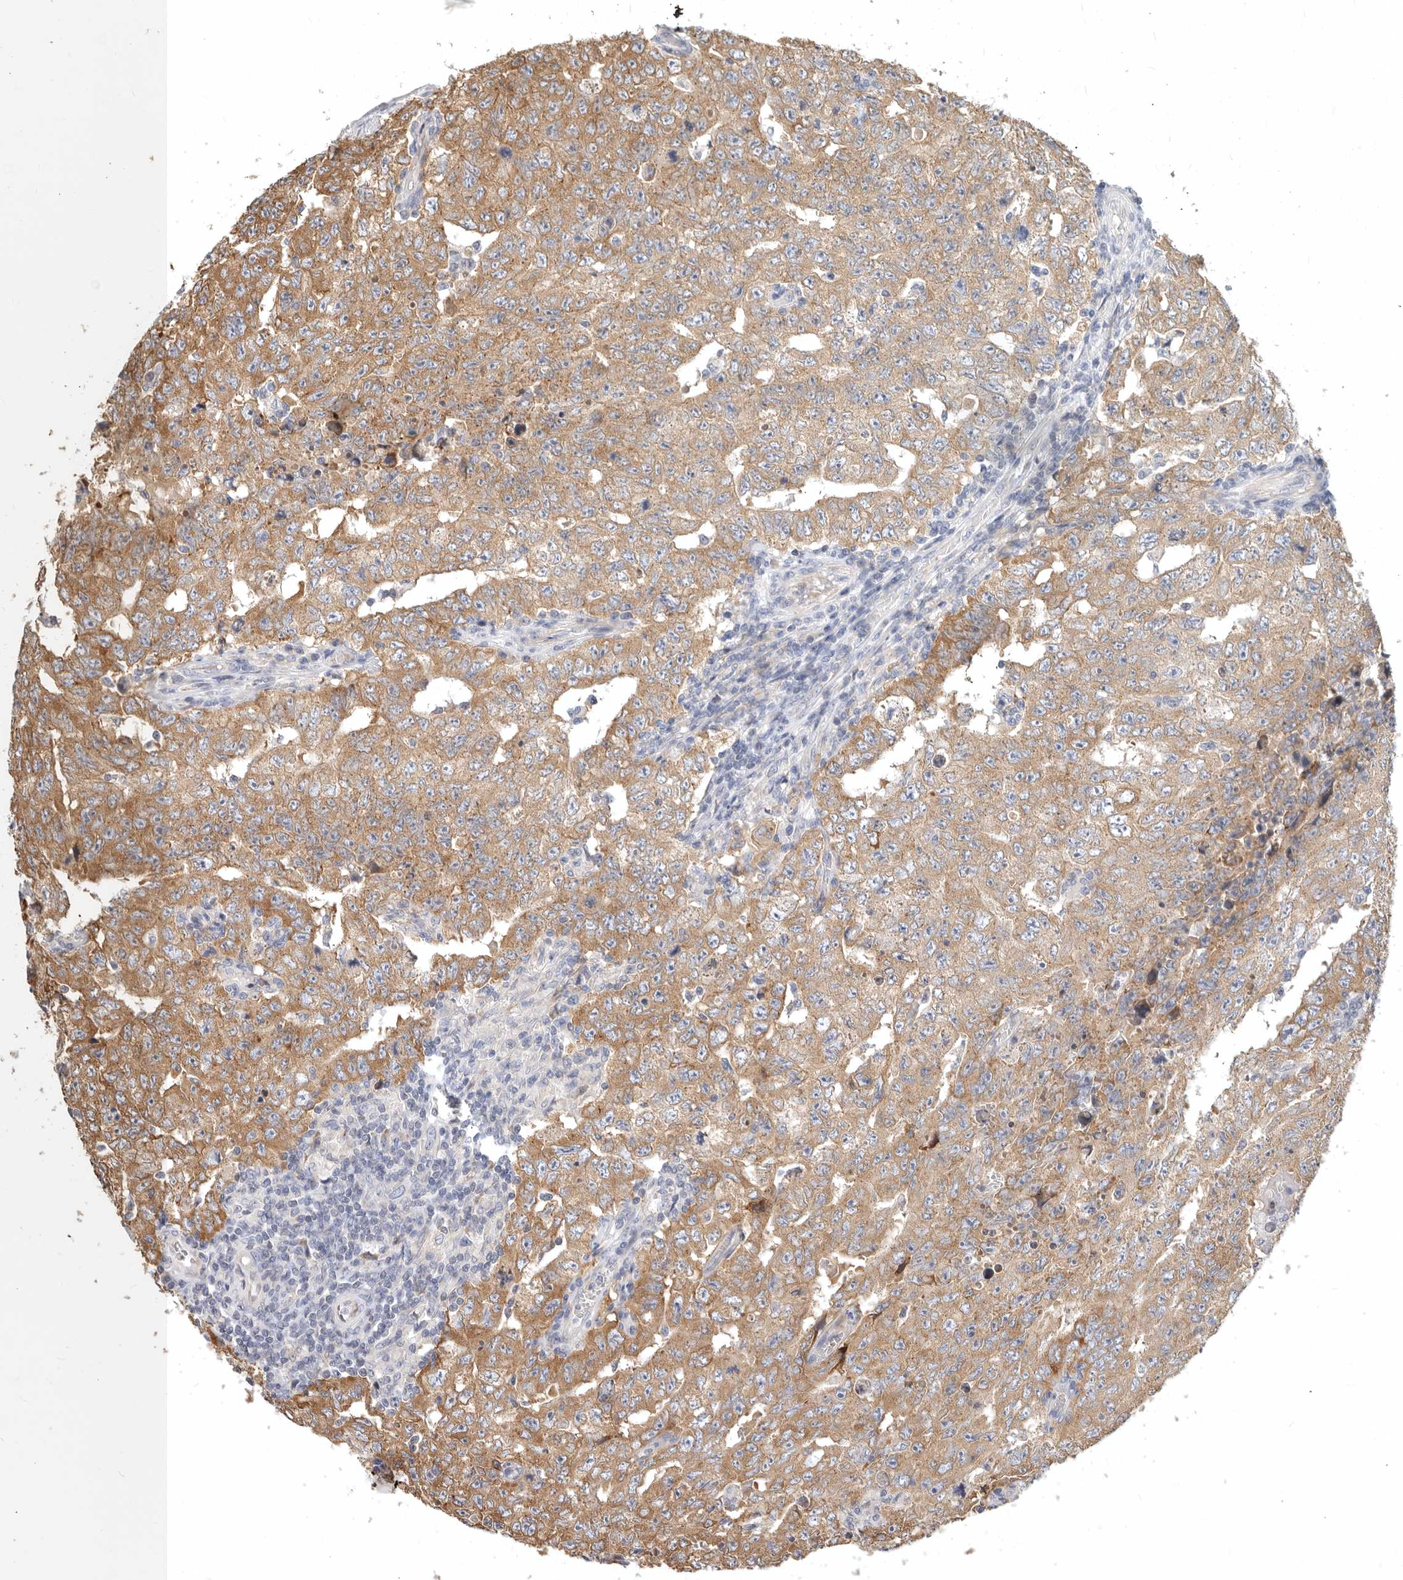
{"staining": {"intensity": "moderate", "quantity": ">75%", "location": "cytoplasmic/membranous"}, "tissue": "testis cancer", "cell_type": "Tumor cells", "image_type": "cancer", "snomed": [{"axis": "morphology", "description": "Carcinoma, Embryonal, NOS"}, {"axis": "topography", "description": "Testis"}], "caption": "Embryonal carcinoma (testis) was stained to show a protein in brown. There is medium levels of moderate cytoplasmic/membranous staining in approximately >75% of tumor cells. The staining was performed using DAB (3,3'-diaminobenzidine) to visualize the protein expression in brown, while the nuclei were stained in blue with hematoxylin (Magnification: 20x).", "gene": "TFB2M", "patient": {"sex": "male", "age": 26}}